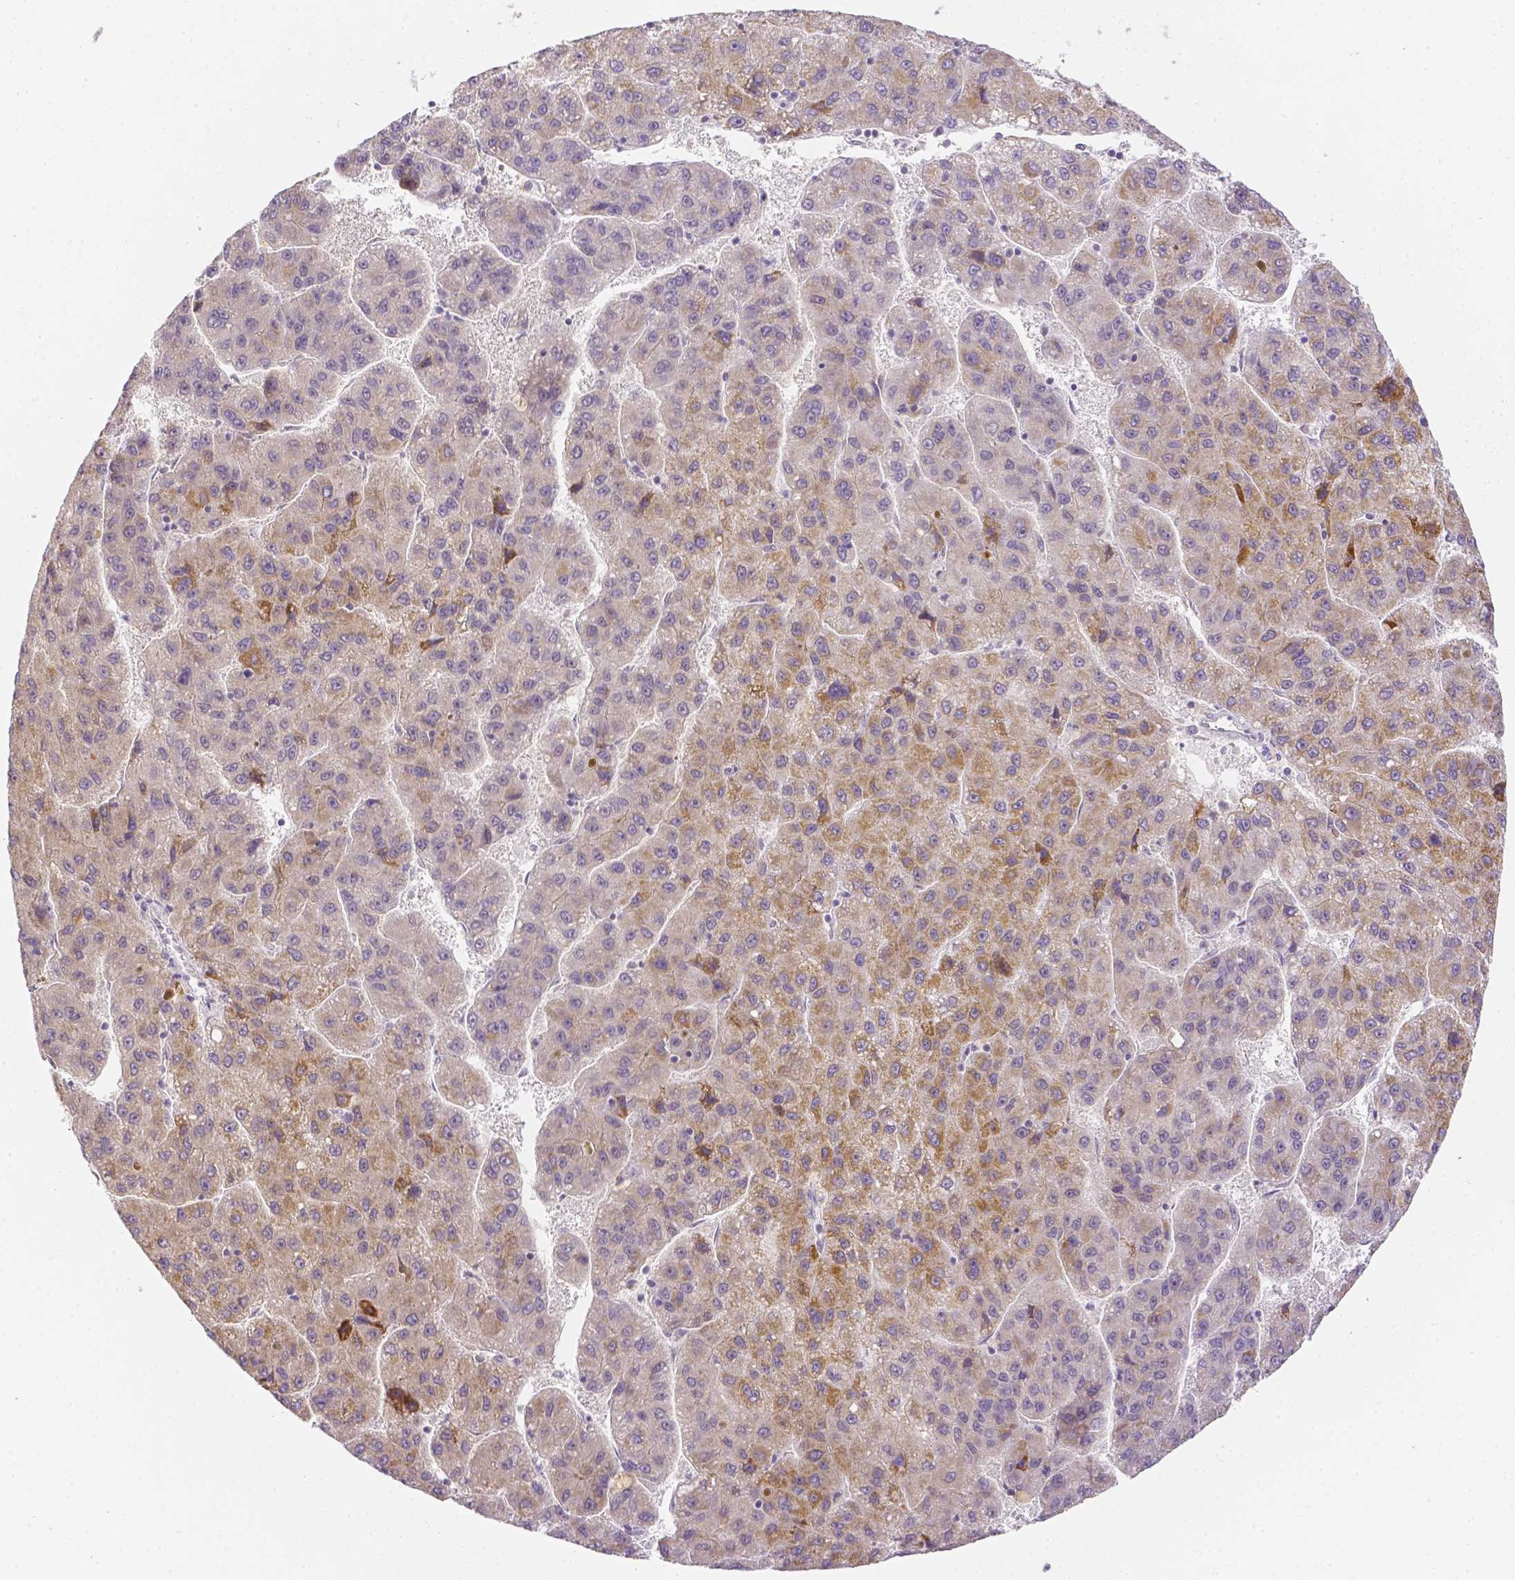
{"staining": {"intensity": "moderate", "quantity": "<25%", "location": "cytoplasmic/membranous"}, "tissue": "liver cancer", "cell_type": "Tumor cells", "image_type": "cancer", "snomed": [{"axis": "morphology", "description": "Carcinoma, Hepatocellular, NOS"}, {"axis": "topography", "description": "Liver"}], "caption": "This histopathology image demonstrates immunohistochemistry (IHC) staining of human liver hepatocellular carcinoma, with low moderate cytoplasmic/membranous positivity in approximately <25% of tumor cells.", "gene": "ZNF280B", "patient": {"sex": "female", "age": 82}}